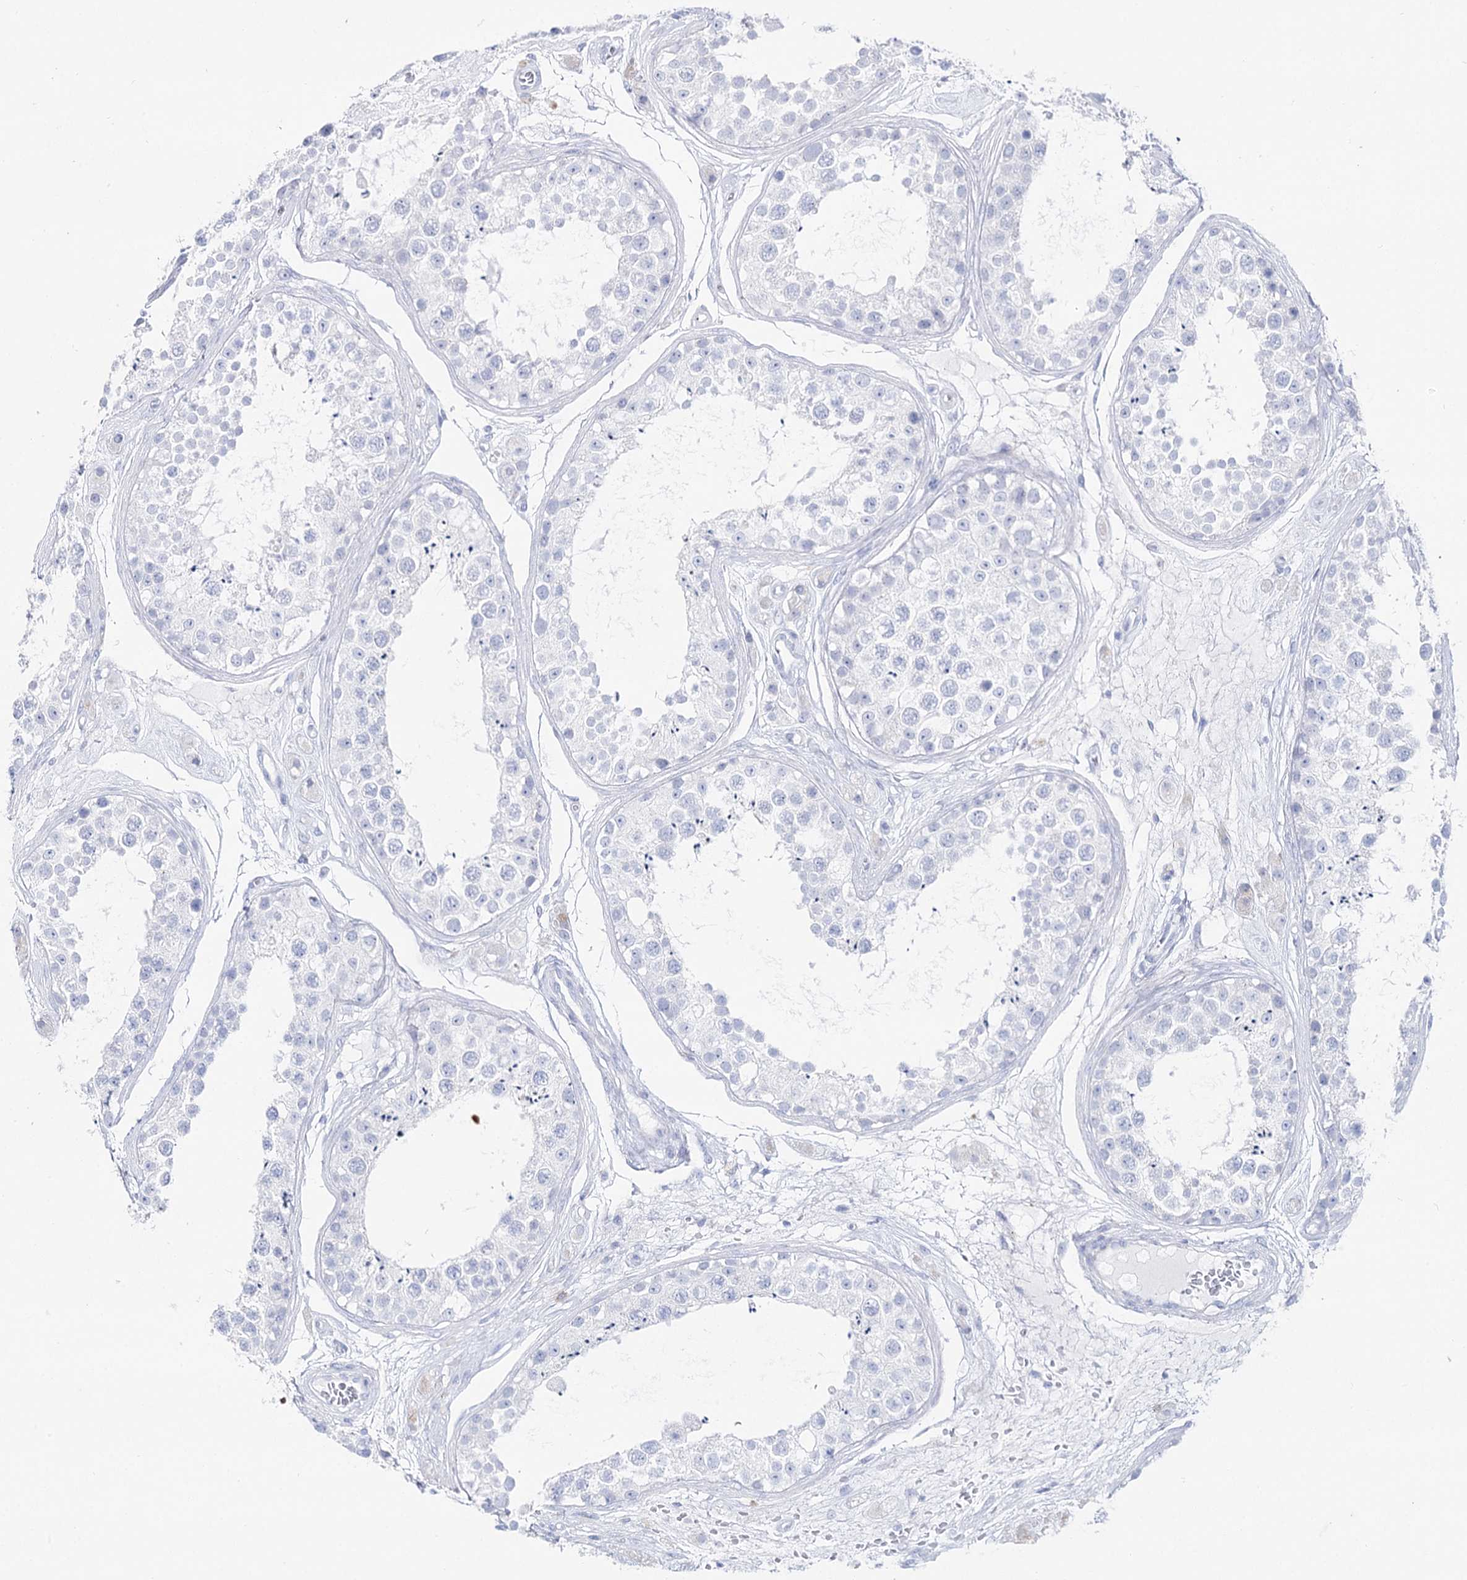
{"staining": {"intensity": "negative", "quantity": "none", "location": "none"}, "tissue": "testis", "cell_type": "Cells in seminiferous ducts", "image_type": "normal", "snomed": [{"axis": "morphology", "description": "Normal tissue, NOS"}, {"axis": "topography", "description": "Testis"}], "caption": "This is a image of immunohistochemistry (IHC) staining of benign testis, which shows no positivity in cells in seminiferous ducts.", "gene": "SLC3A1", "patient": {"sex": "male", "age": 25}}